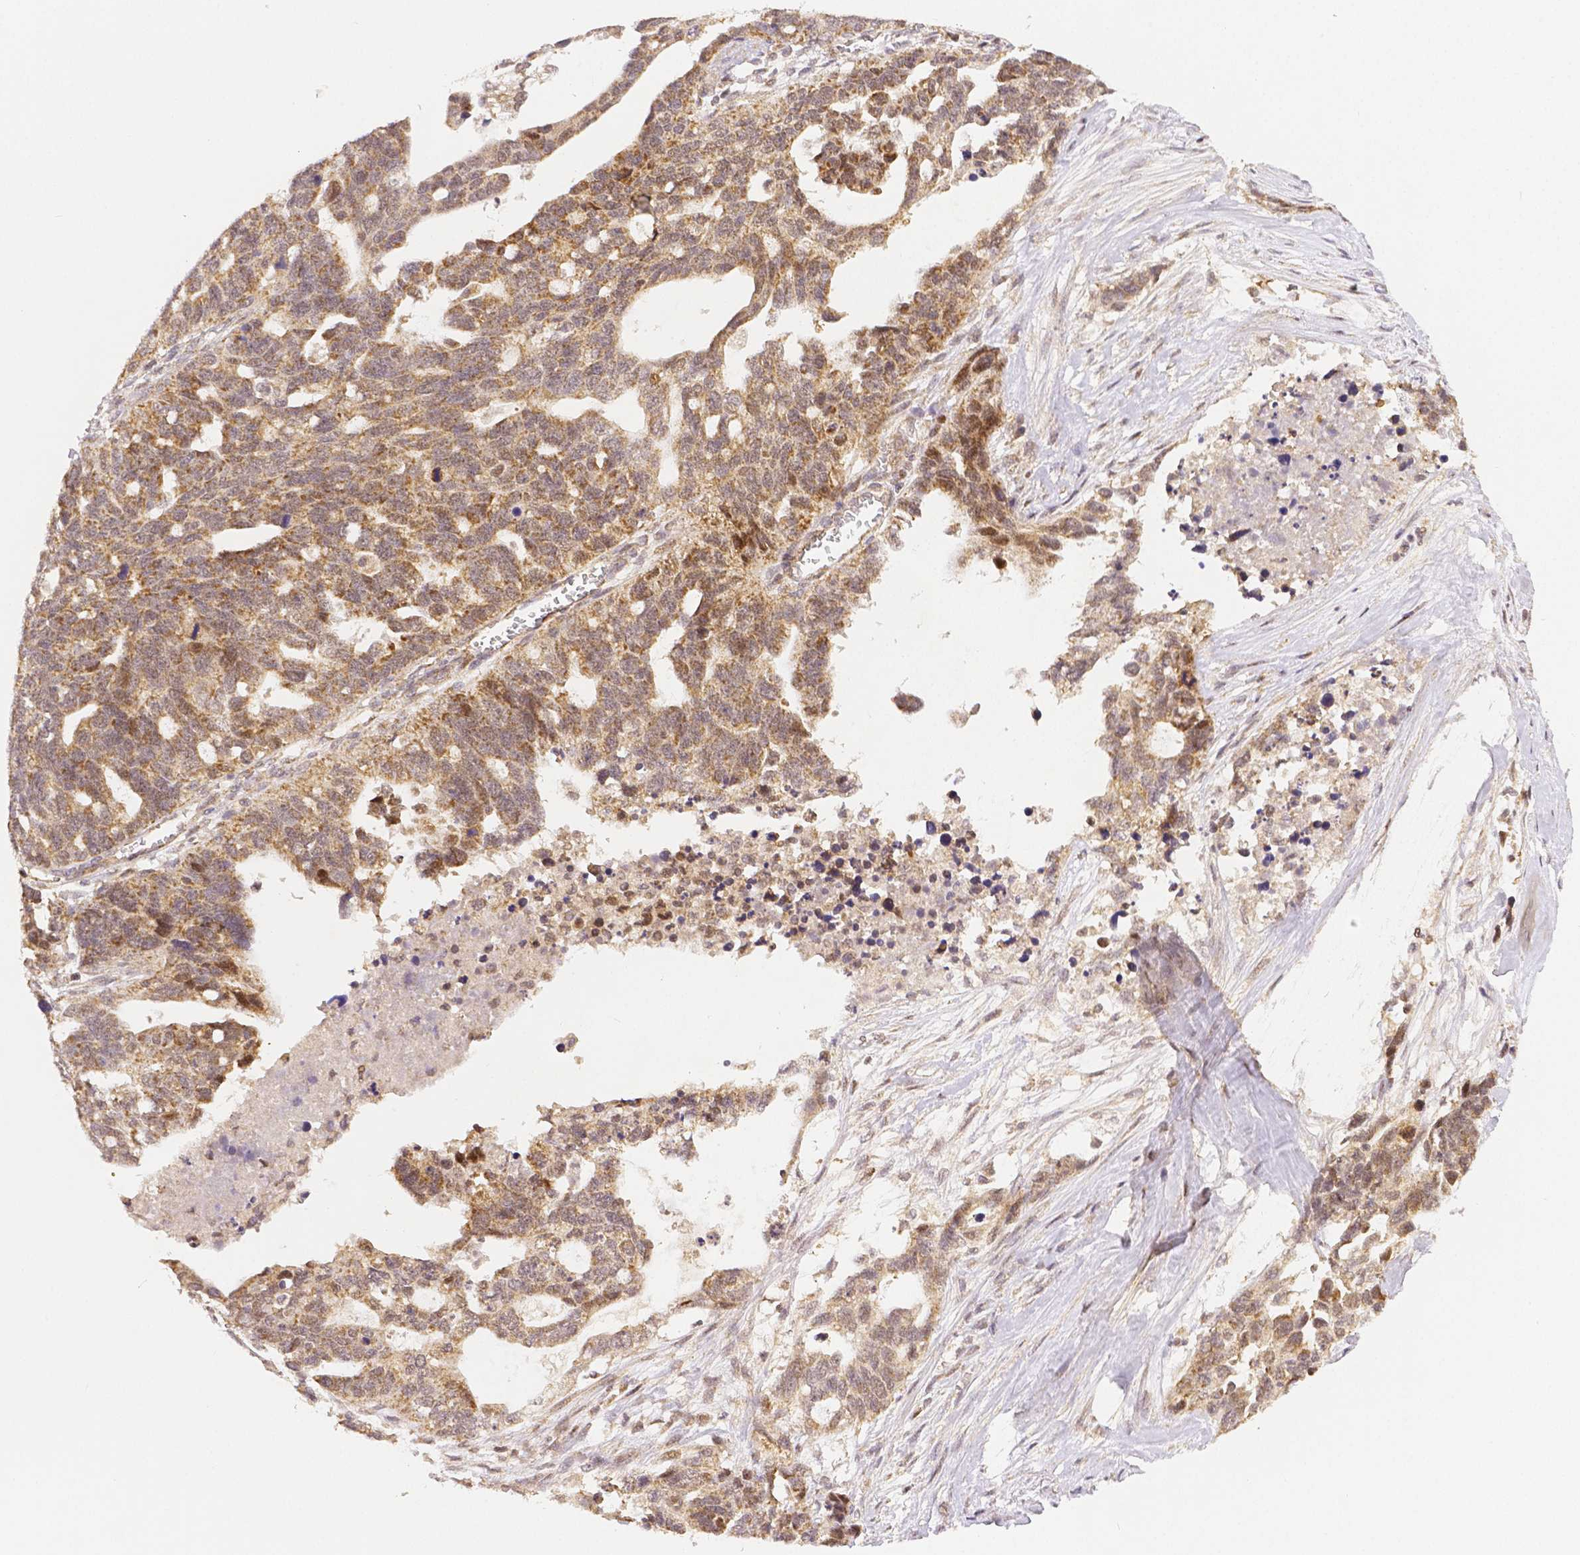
{"staining": {"intensity": "moderate", "quantity": "25%-75%", "location": "cytoplasmic/membranous,nuclear"}, "tissue": "ovarian cancer", "cell_type": "Tumor cells", "image_type": "cancer", "snomed": [{"axis": "morphology", "description": "Cystadenocarcinoma, serous, NOS"}, {"axis": "topography", "description": "Ovary"}], "caption": "Protein expression analysis of human ovarian cancer reveals moderate cytoplasmic/membranous and nuclear positivity in approximately 25%-75% of tumor cells. (DAB (3,3'-diaminobenzidine) = brown stain, brightfield microscopy at high magnification).", "gene": "RHOT1", "patient": {"sex": "female", "age": 69}}